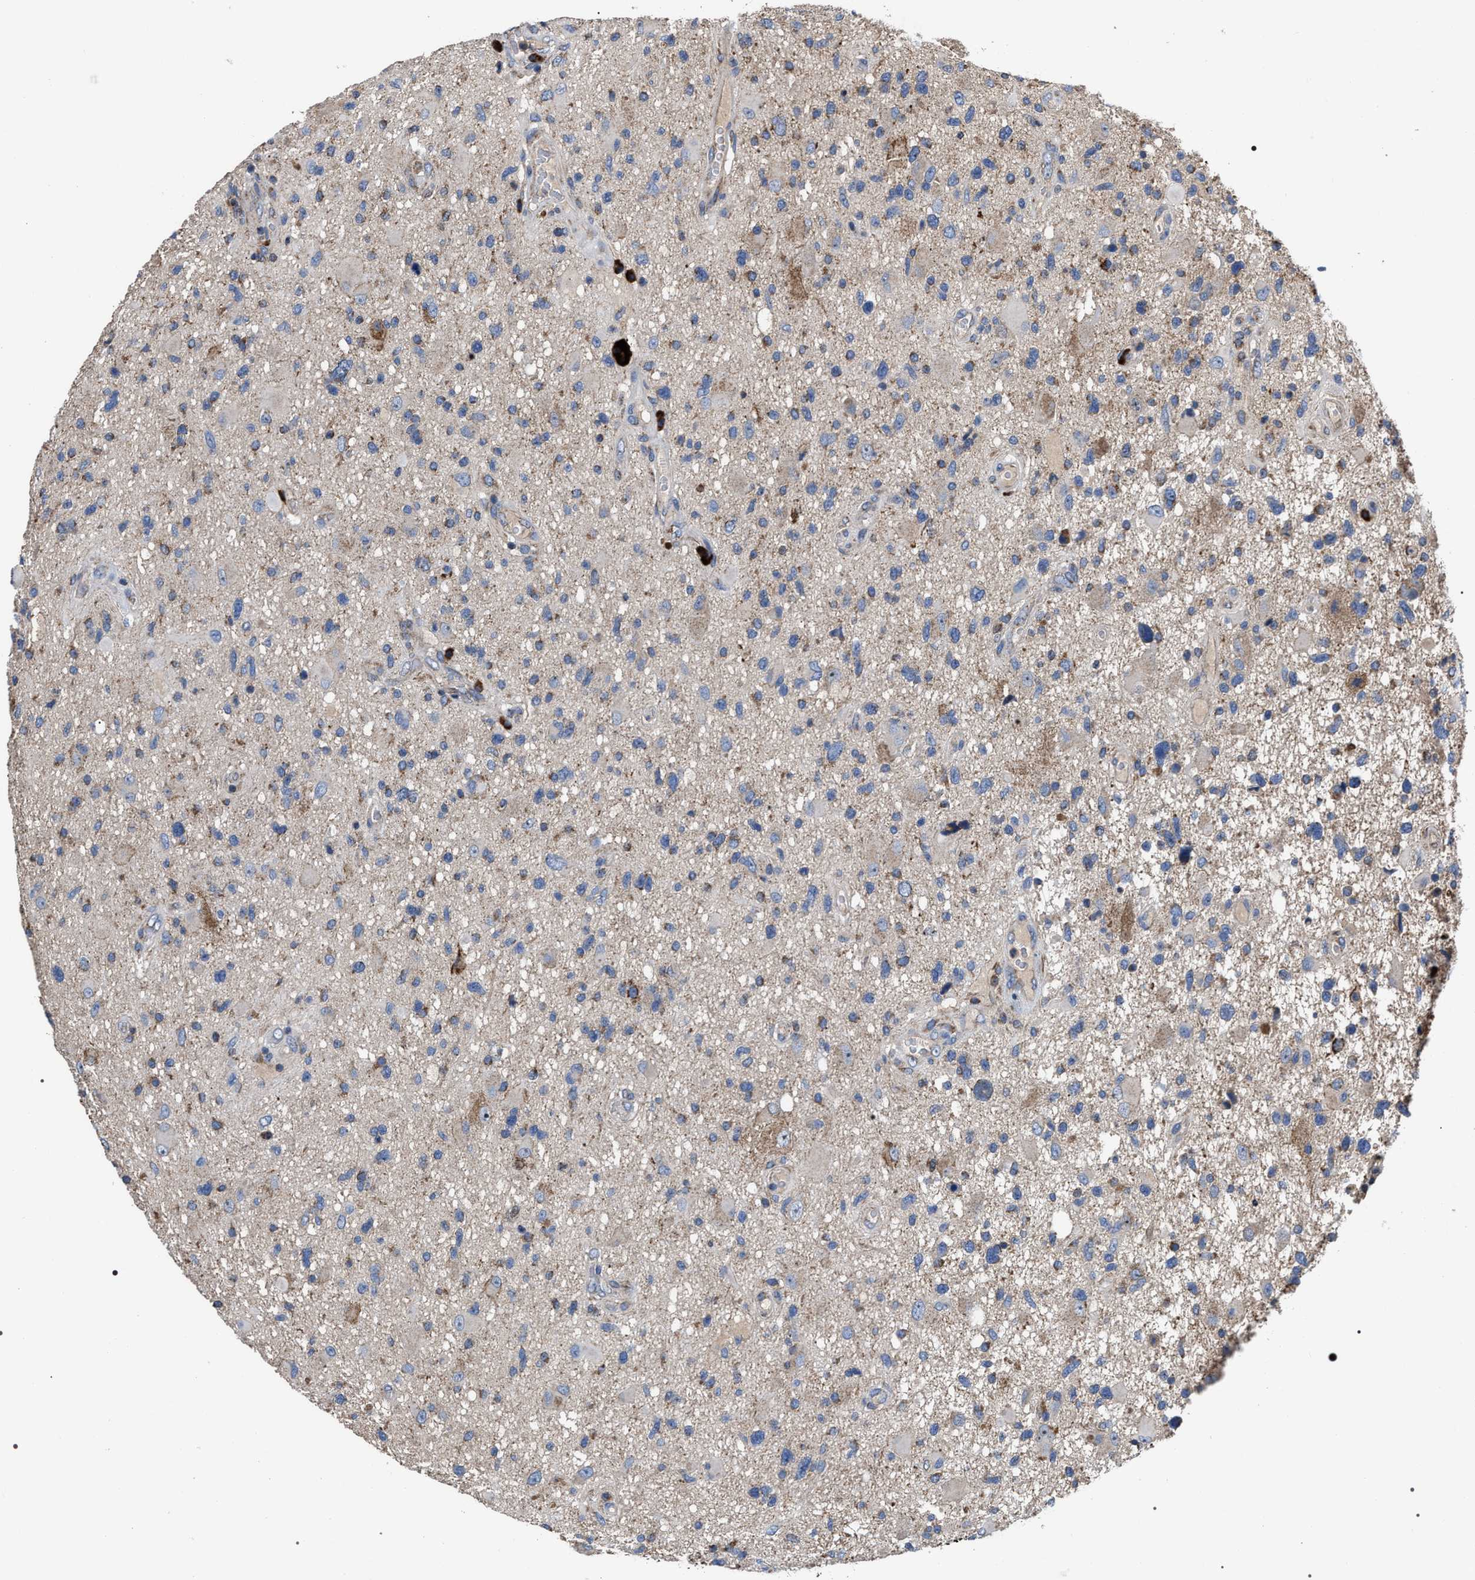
{"staining": {"intensity": "negative", "quantity": "none", "location": "none"}, "tissue": "glioma", "cell_type": "Tumor cells", "image_type": "cancer", "snomed": [{"axis": "morphology", "description": "Glioma, malignant, High grade"}, {"axis": "topography", "description": "Brain"}], "caption": "Immunohistochemistry of glioma reveals no staining in tumor cells.", "gene": "MACC1", "patient": {"sex": "male", "age": 33}}